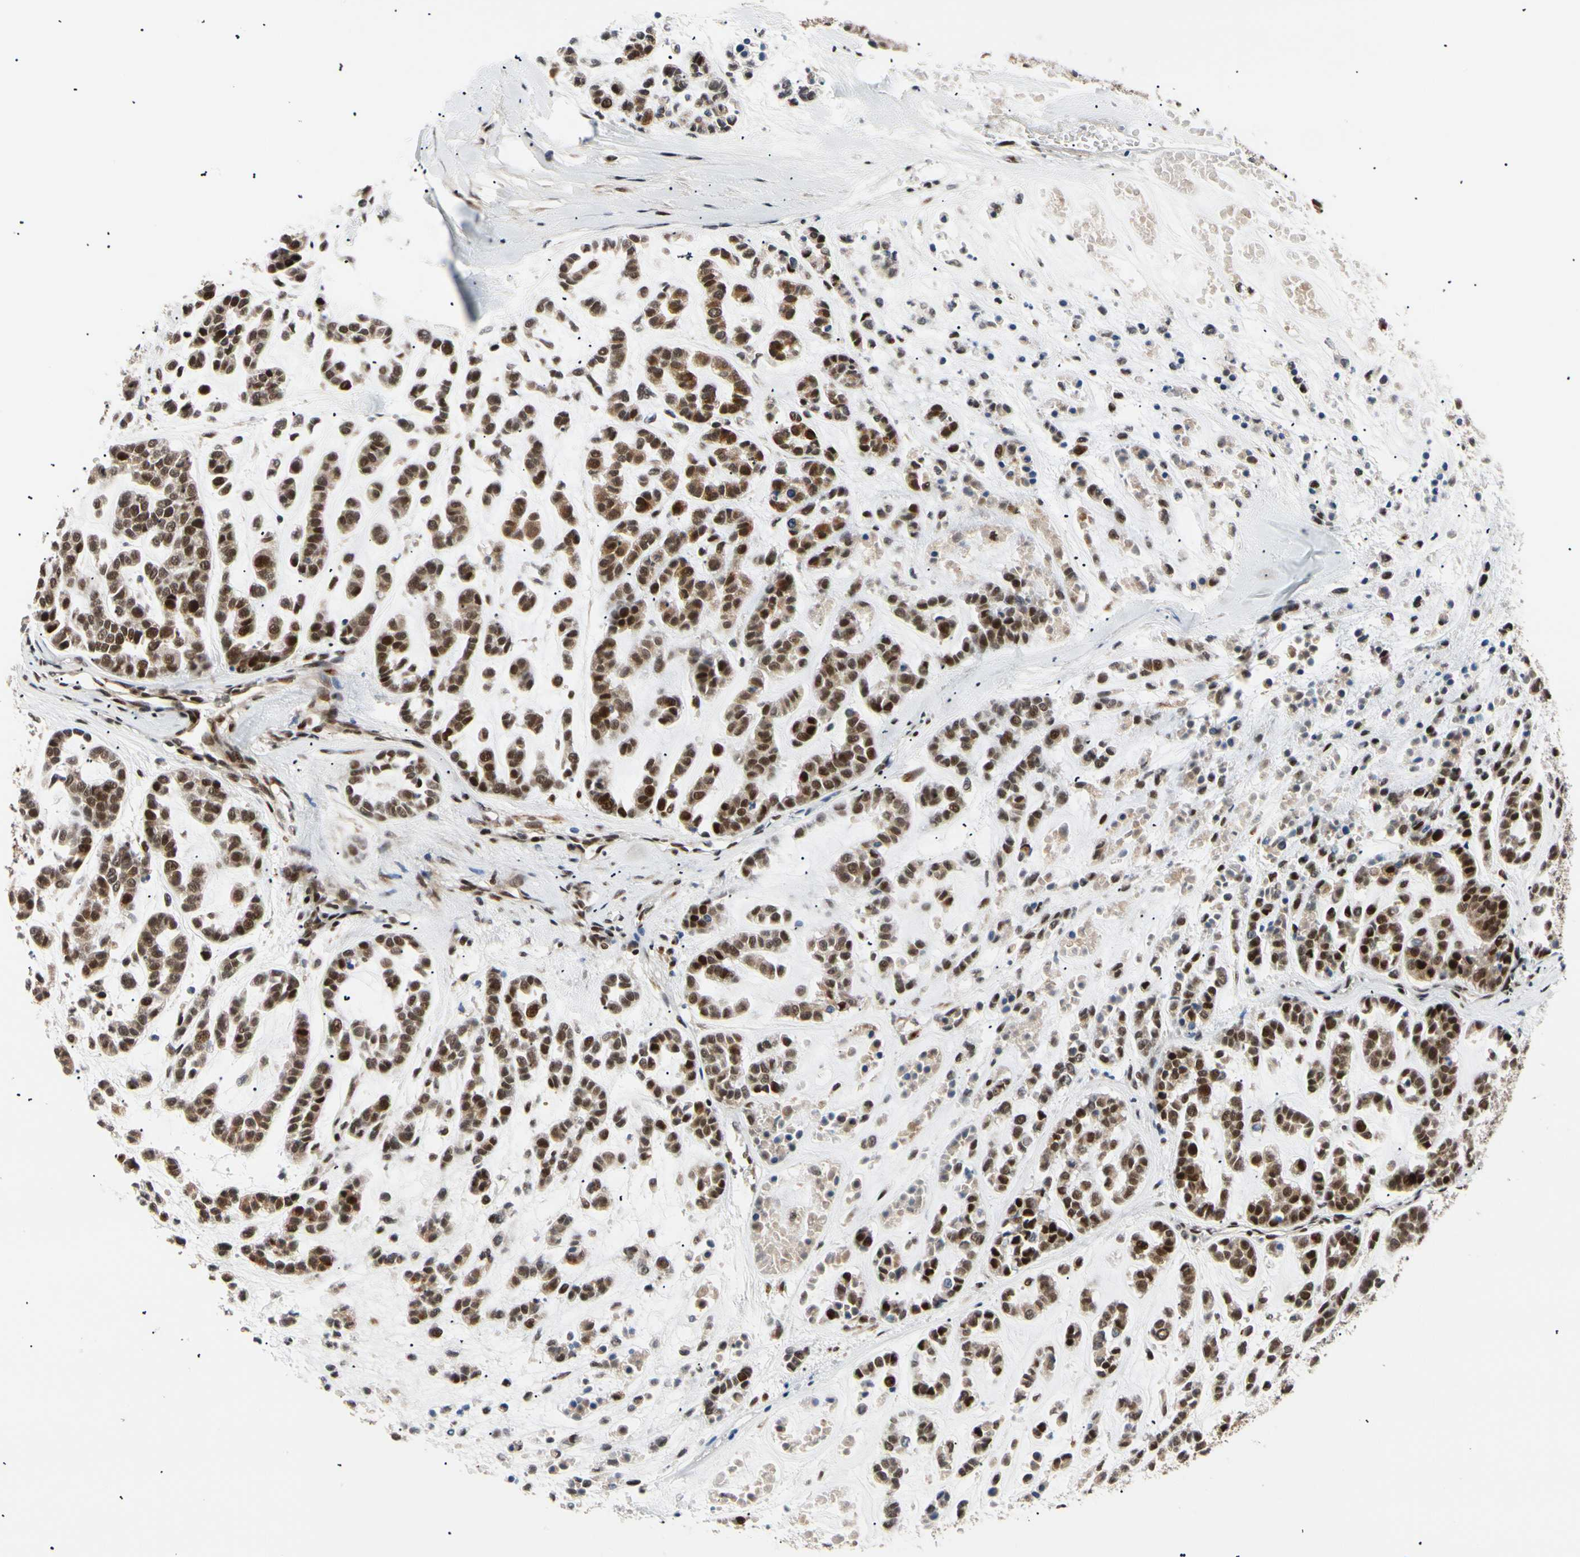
{"staining": {"intensity": "strong", "quantity": ">75%", "location": "nuclear"}, "tissue": "head and neck cancer", "cell_type": "Tumor cells", "image_type": "cancer", "snomed": [{"axis": "morphology", "description": "Adenocarcinoma, NOS"}, {"axis": "morphology", "description": "Adenoma, NOS"}, {"axis": "topography", "description": "Head-Neck"}], "caption": "The histopathology image exhibits immunohistochemical staining of head and neck cancer. There is strong nuclear expression is present in approximately >75% of tumor cells.", "gene": "E2F1", "patient": {"sex": "female", "age": 55}}